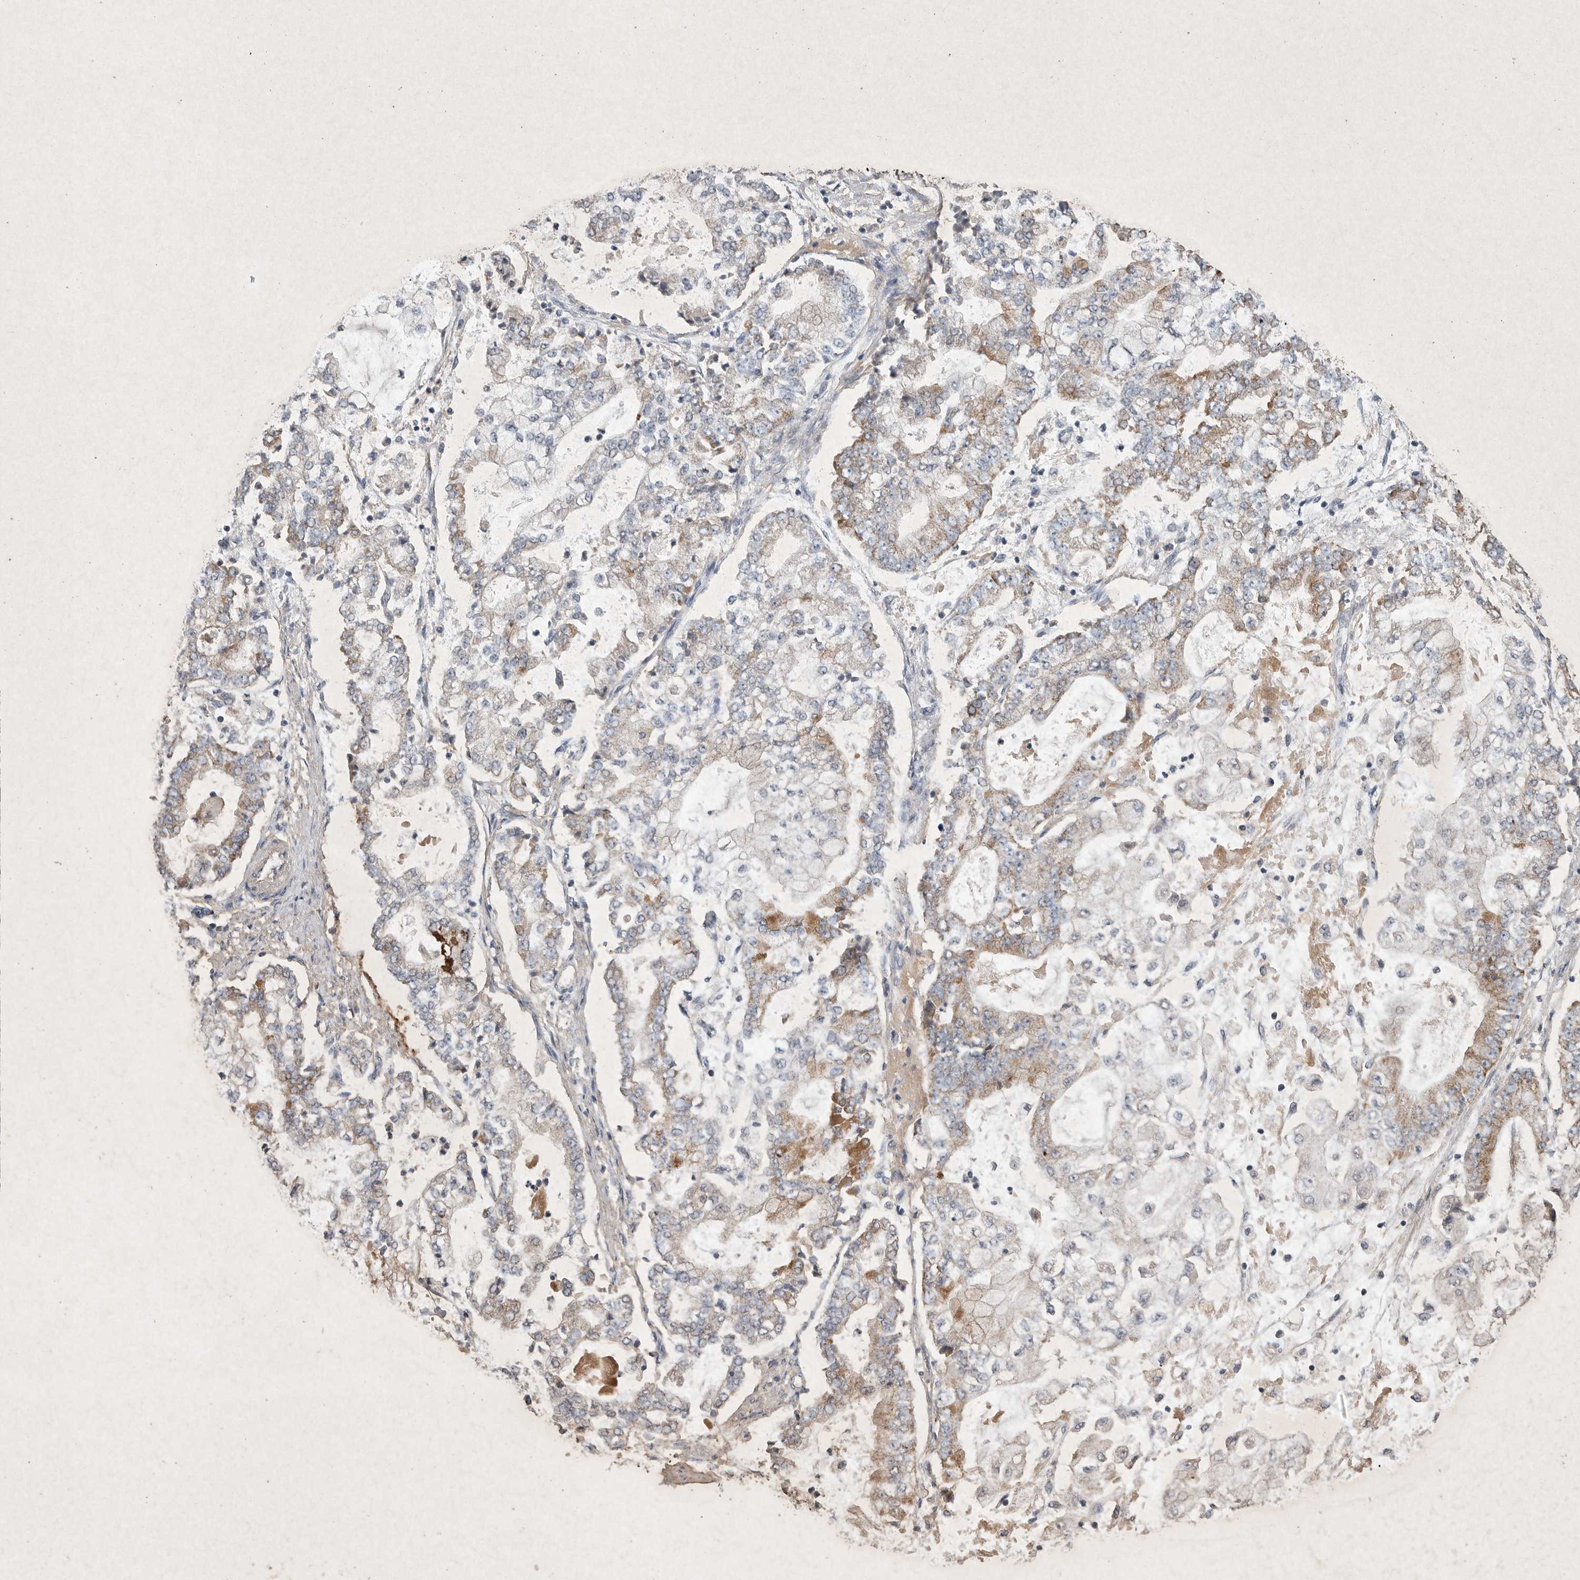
{"staining": {"intensity": "weak", "quantity": "<25%", "location": "cytoplasmic/membranous"}, "tissue": "stomach cancer", "cell_type": "Tumor cells", "image_type": "cancer", "snomed": [{"axis": "morphology", "description": "Adenocarcinoma, NOS"}, {"axis": "topography", "description": "Stomach"}], "caption": "Tumor cells are negative for brown protein staining in stomach cancer.", "gene": "DDR1", "patient": {"sex": "male", "age": 76}}